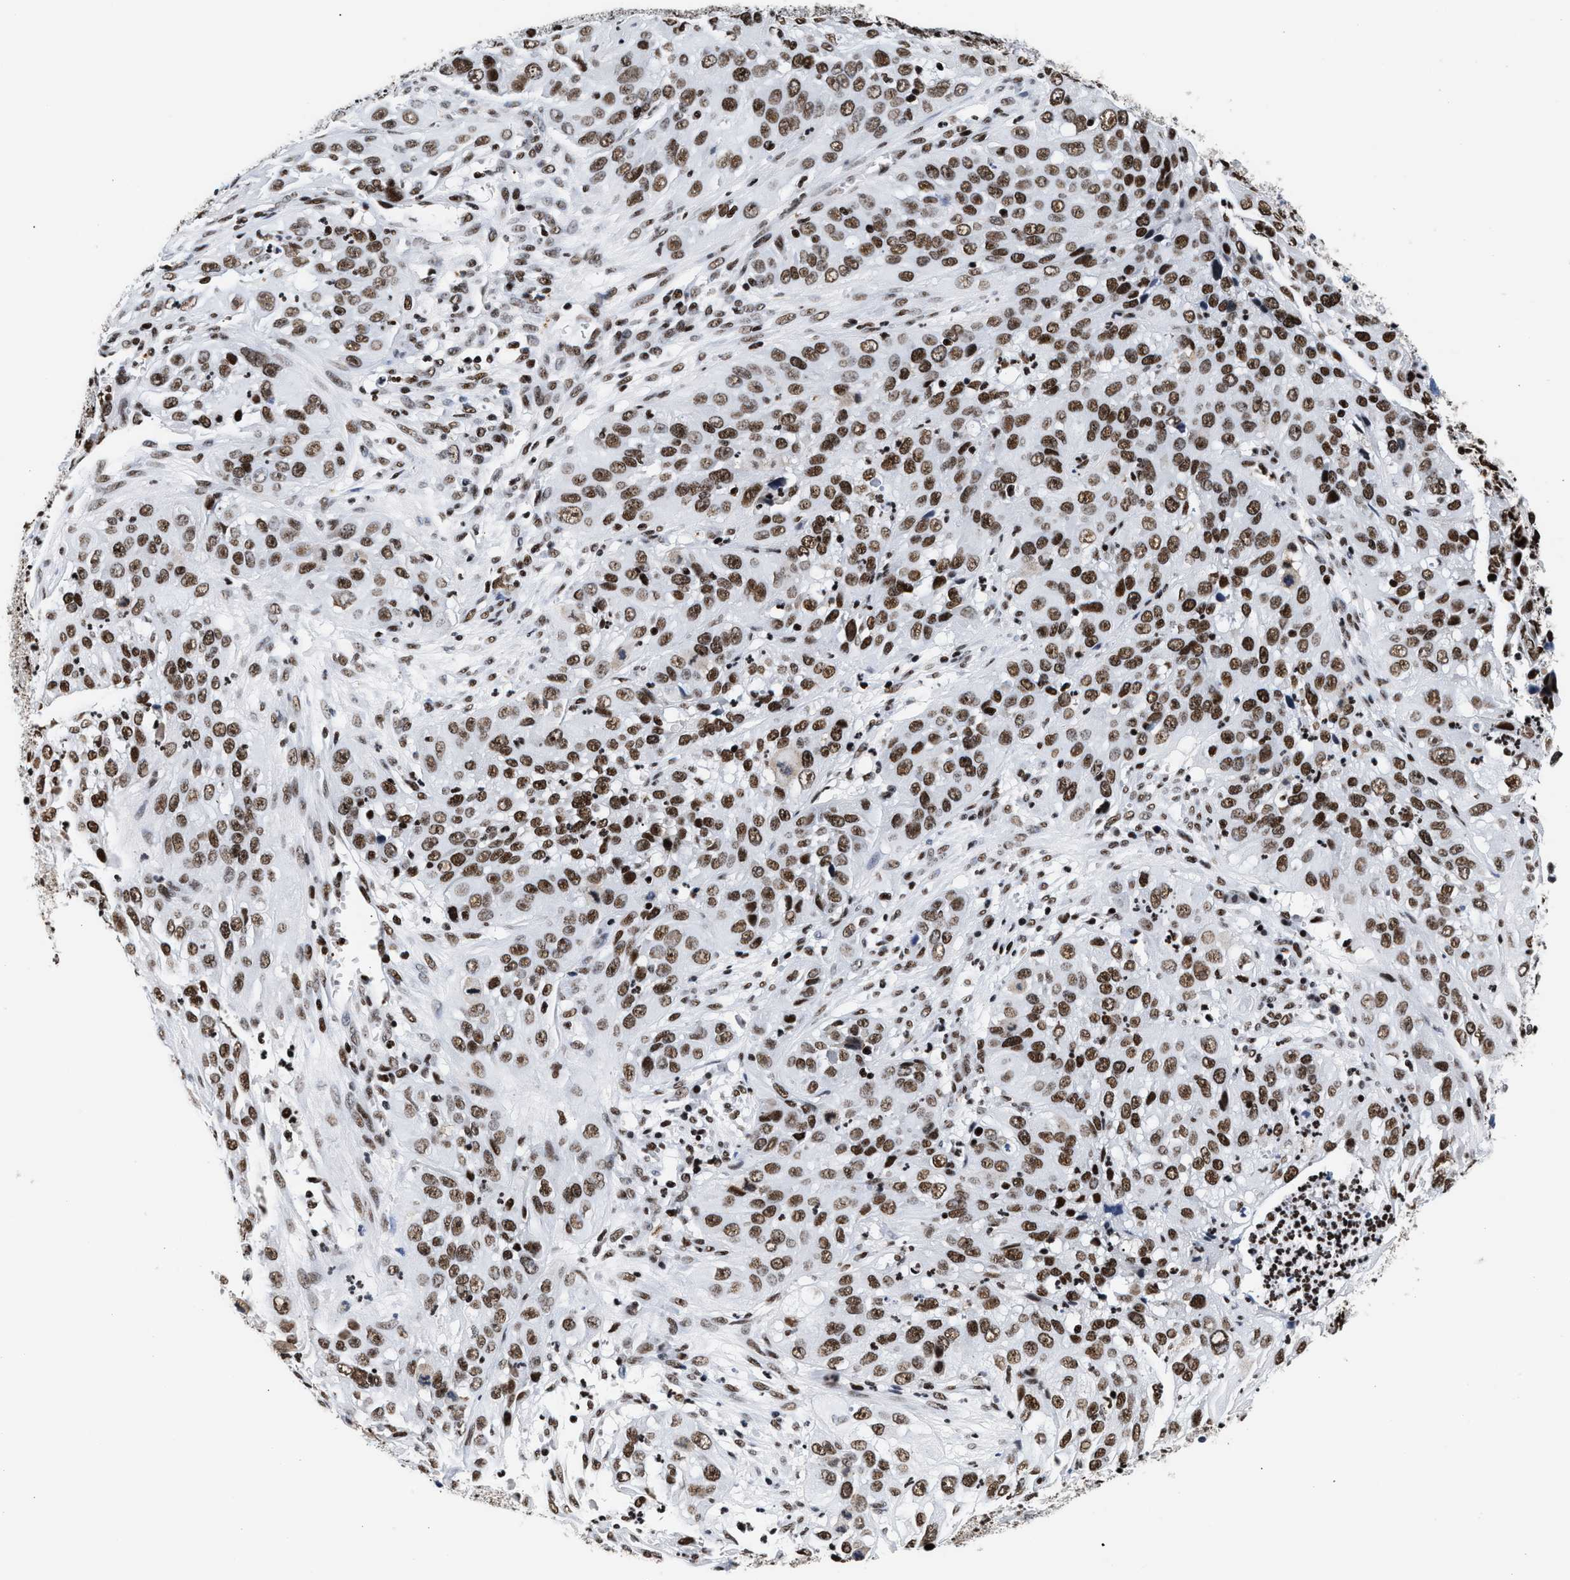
{"staining": {"intensity": "strong", "quantity": ">75%", "location": "nuclear"}, "tissue": "cervical cancer", "cell_type": "Tumor cells", "image_type": "cancer", "snomed": [{"axis": "morphology", "description": "Squamous cell carcinoma, NOS"}, {"axis": "topography", "description": "Cervix"}], "caption": "Cervical cancer (squamous cell carcinoma) tissue reveals strong nuclear expression in about >75% of tumor cells", "gene": "RAD21", "patient": {"sex": "female", "age": 32}}